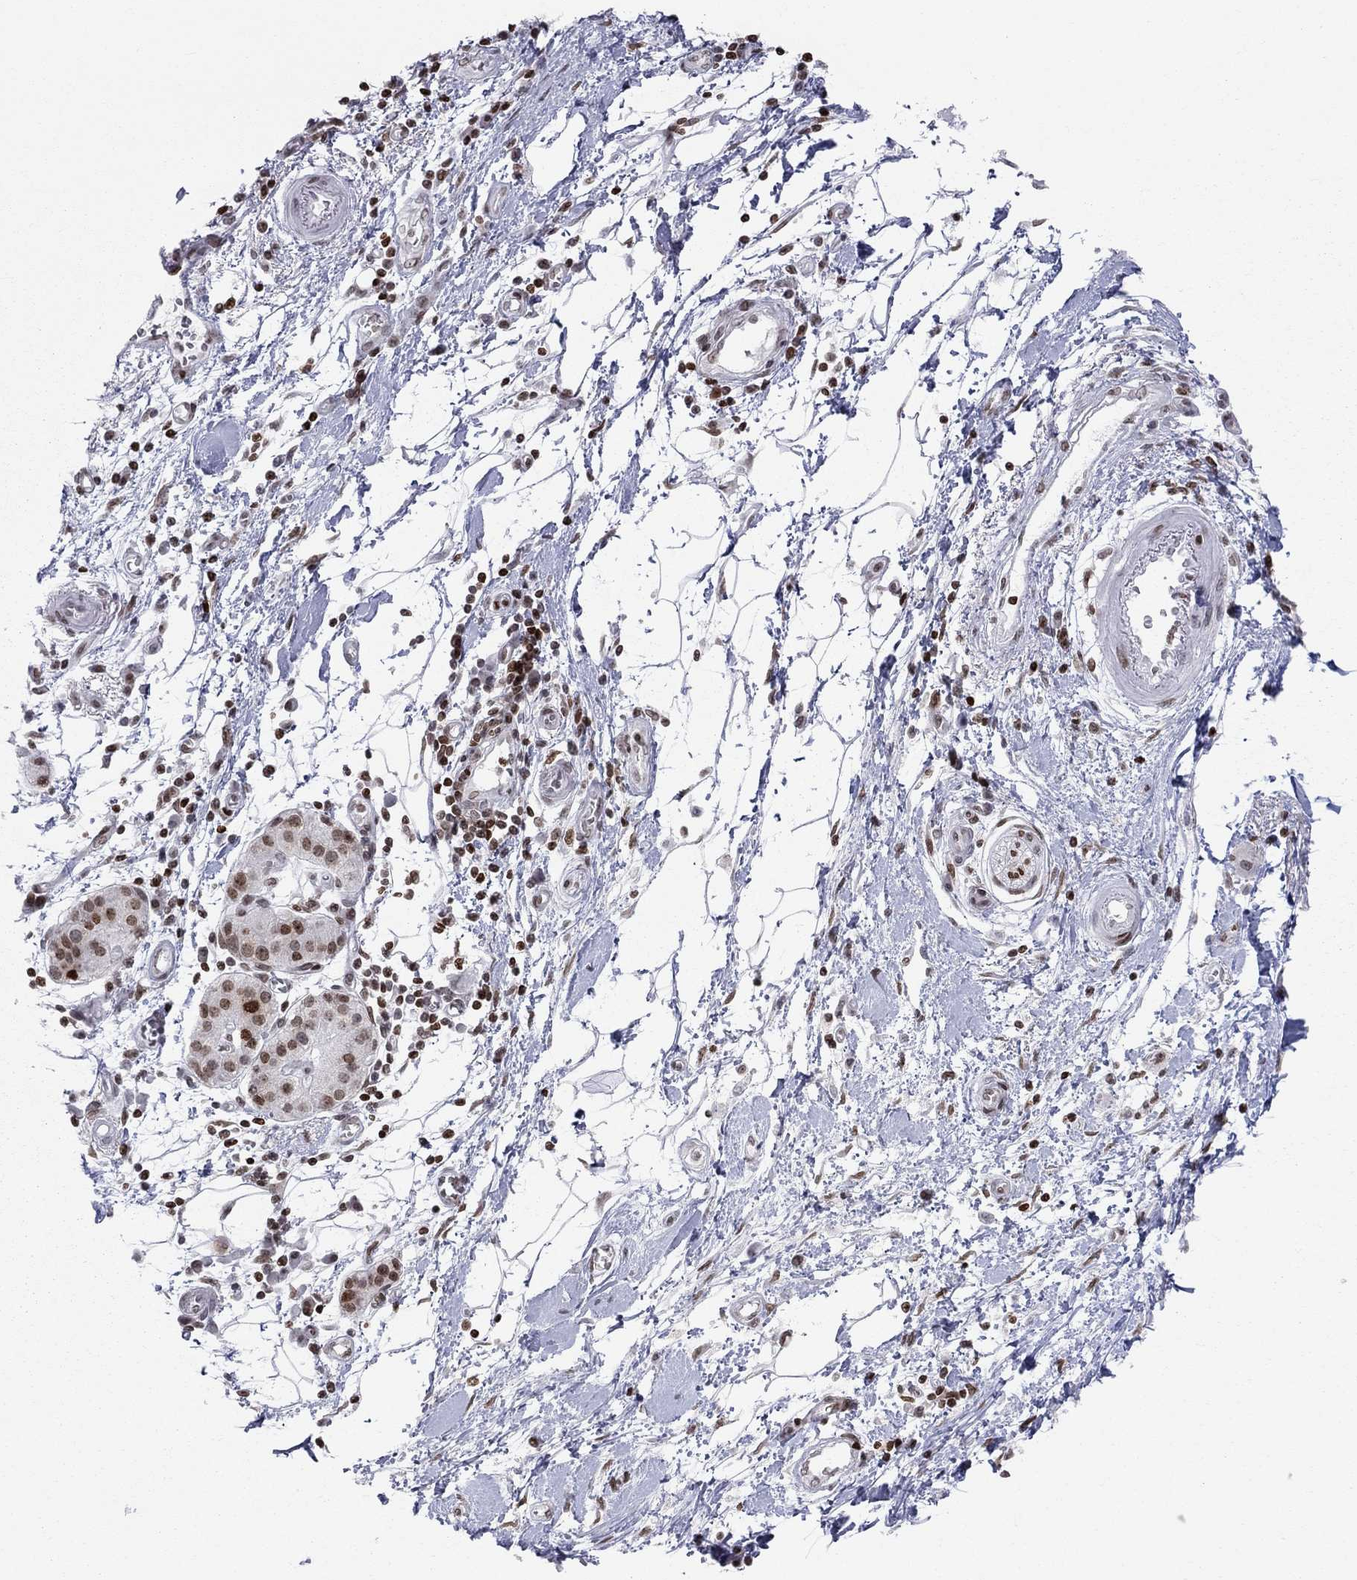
{"staining": {"intensity": "moderate", "quantity": "25%-75%", "location": "nuclear"}, "tissue": "pancreatic cancer", "cell_type": "Tumor cells", "image_type": "cancer", "snomed": [{"axis": "morphology", "description": "Adenocarcinoma, NOS"}, {"axis": "topography", "description": "Pancreas"}], "caption": "Immunohistochemical staining of human adenocarcinoma (pancreatic) displays moderate nuclear protein positivity in approximately 25%-75% of tumor cells. (DAB IHC, brown staining for protein, blue staining for nuclei).", "gene": "H2AX", "patient": {"sex": "male", "age": 72}}